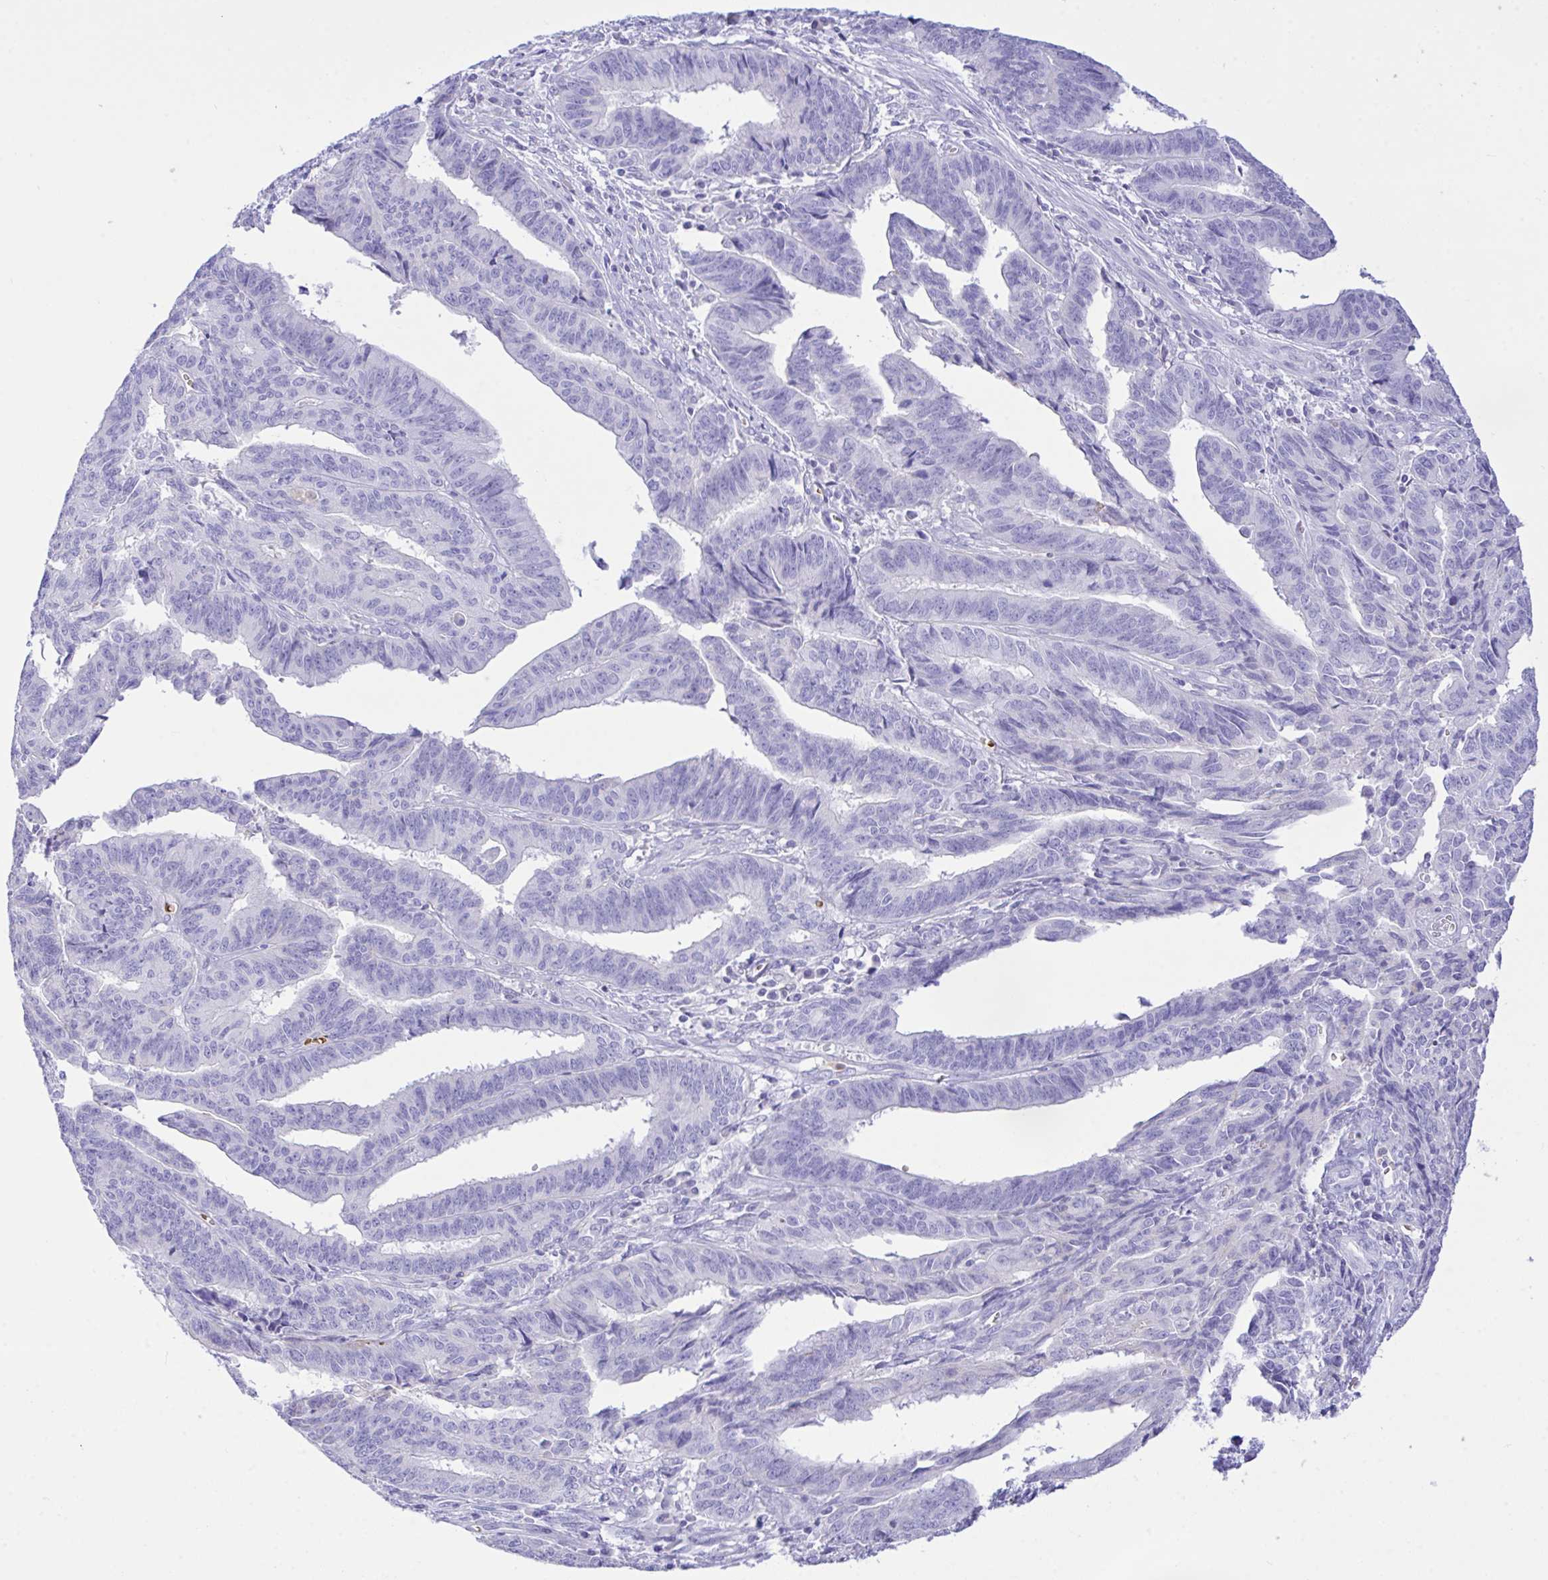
{"staining": {"intensity": "negative", "quantity": "none", "location": "none"}, "tissue": "endometrial cancer", "cell_type": "Tumor cells", "image_type": "cancer", "snomed": [{"axis": "morphology", "description": "Adenocarcinoma, NOS"}, {"axis": "topography", "description": "Endometrium"}], "caption": "An image of human adenocarcinoma (endometrial) is negative for staining in tumor cells.", "gene": "ZNF221", "patient": {"sex": "female", "age": 65}}